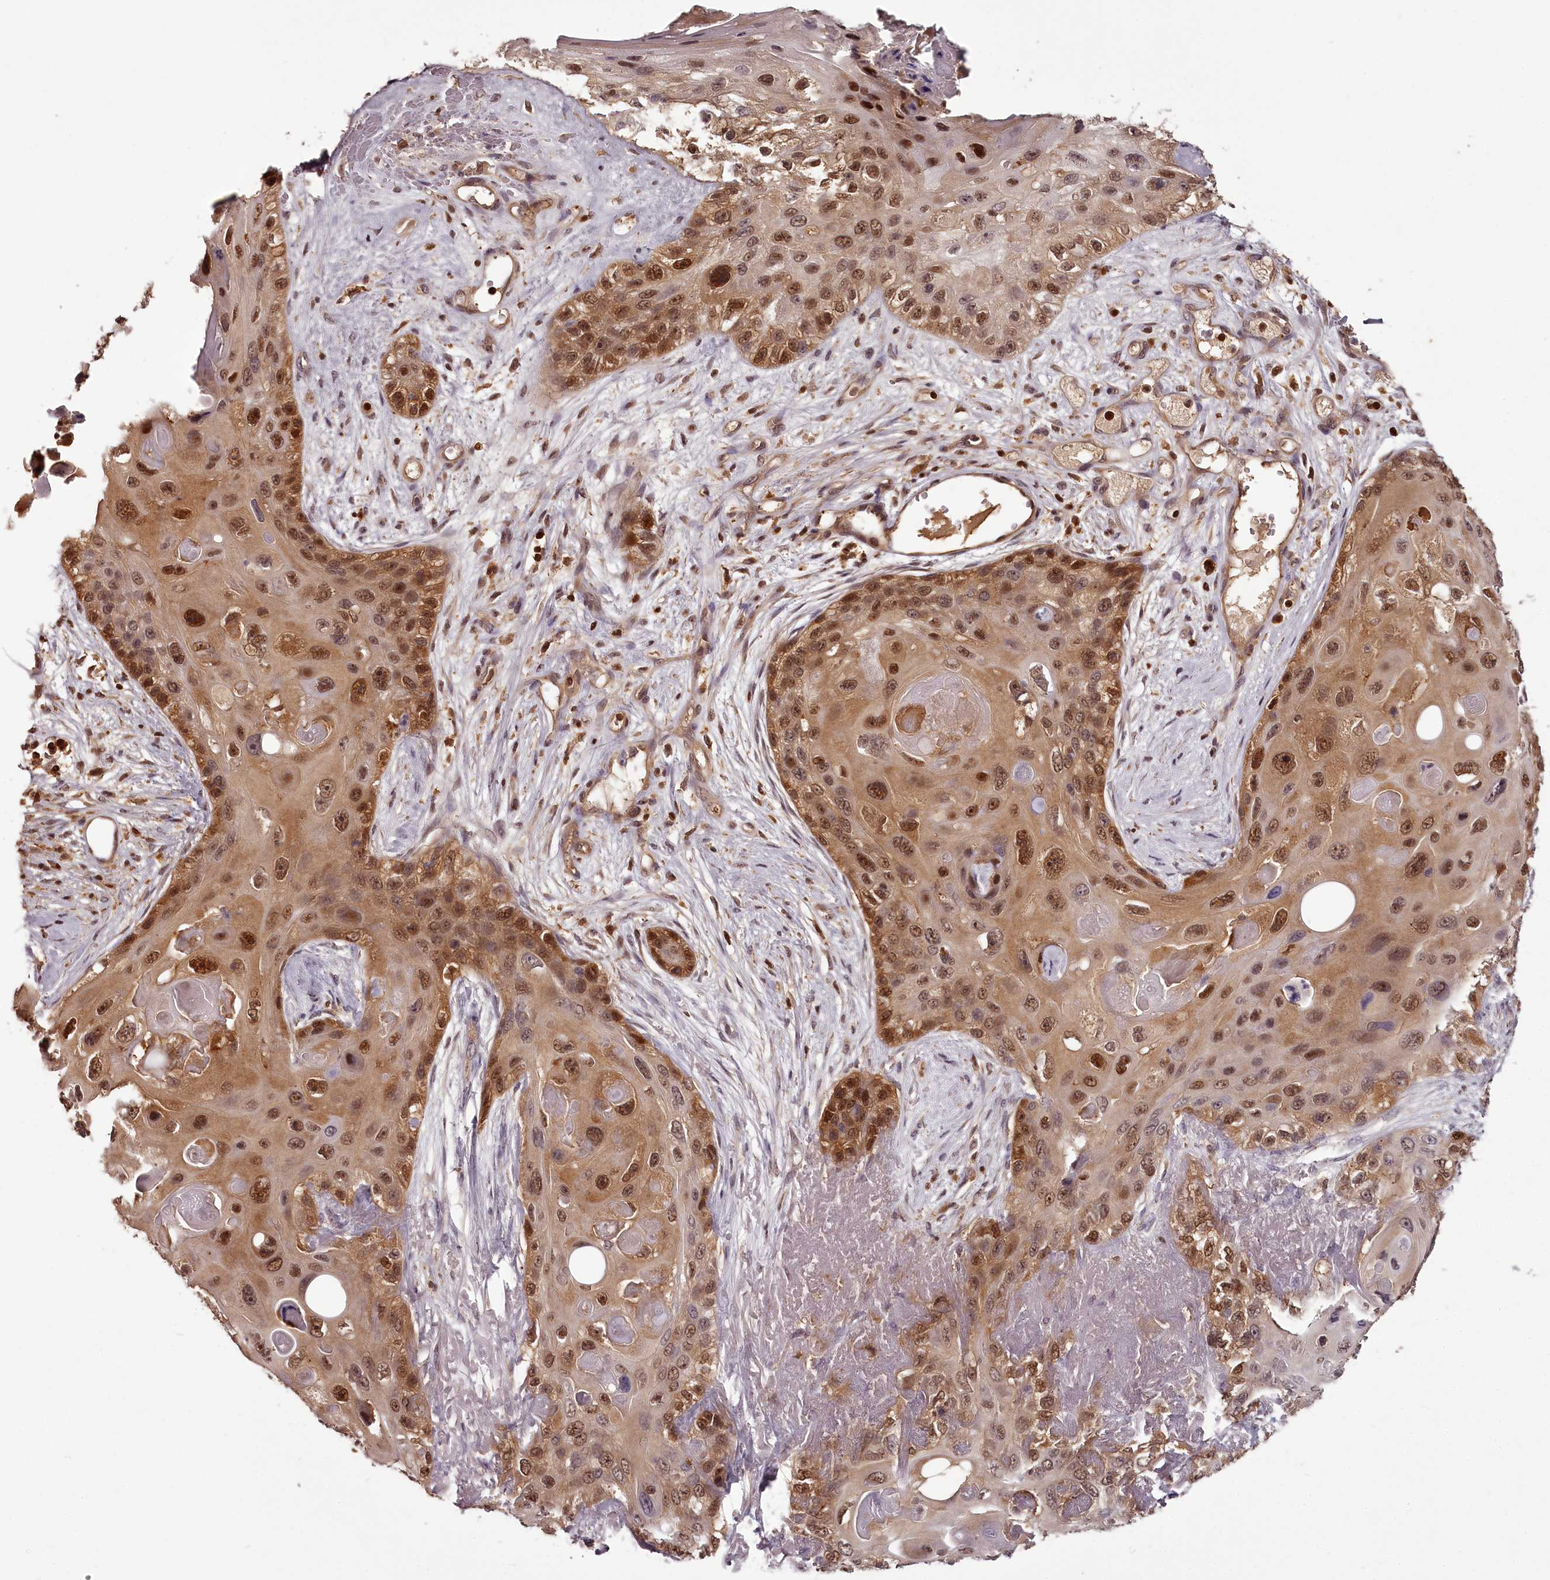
{"staining": {"intensity": "moderate", "quantity": ">75%", "location": "cytoplasmic/membranous,nuclear"}, "tissue": "skin cancer", "cell_type": "Tumor cells", "image_type": "cancer", "snomed": [{"axis": "morphology", "description": "Normal tissue, NOS"}, {"axis": "morphology", "description": "Squamous cell carcinoma, NOS"}, {"axis": "topography", "description": "Skin"}], "caption": "Immunohistochemical staining of skin cancer displays medium levels of moderate cytoplasmic/membranous and nuclear protein staining in approximately >75% of tumor cells. (DAB IHC, brown staining for protein, blue staining for nuclei).", "gene": "NPRL2", "patient": {"sex": "male", "age": 72}}